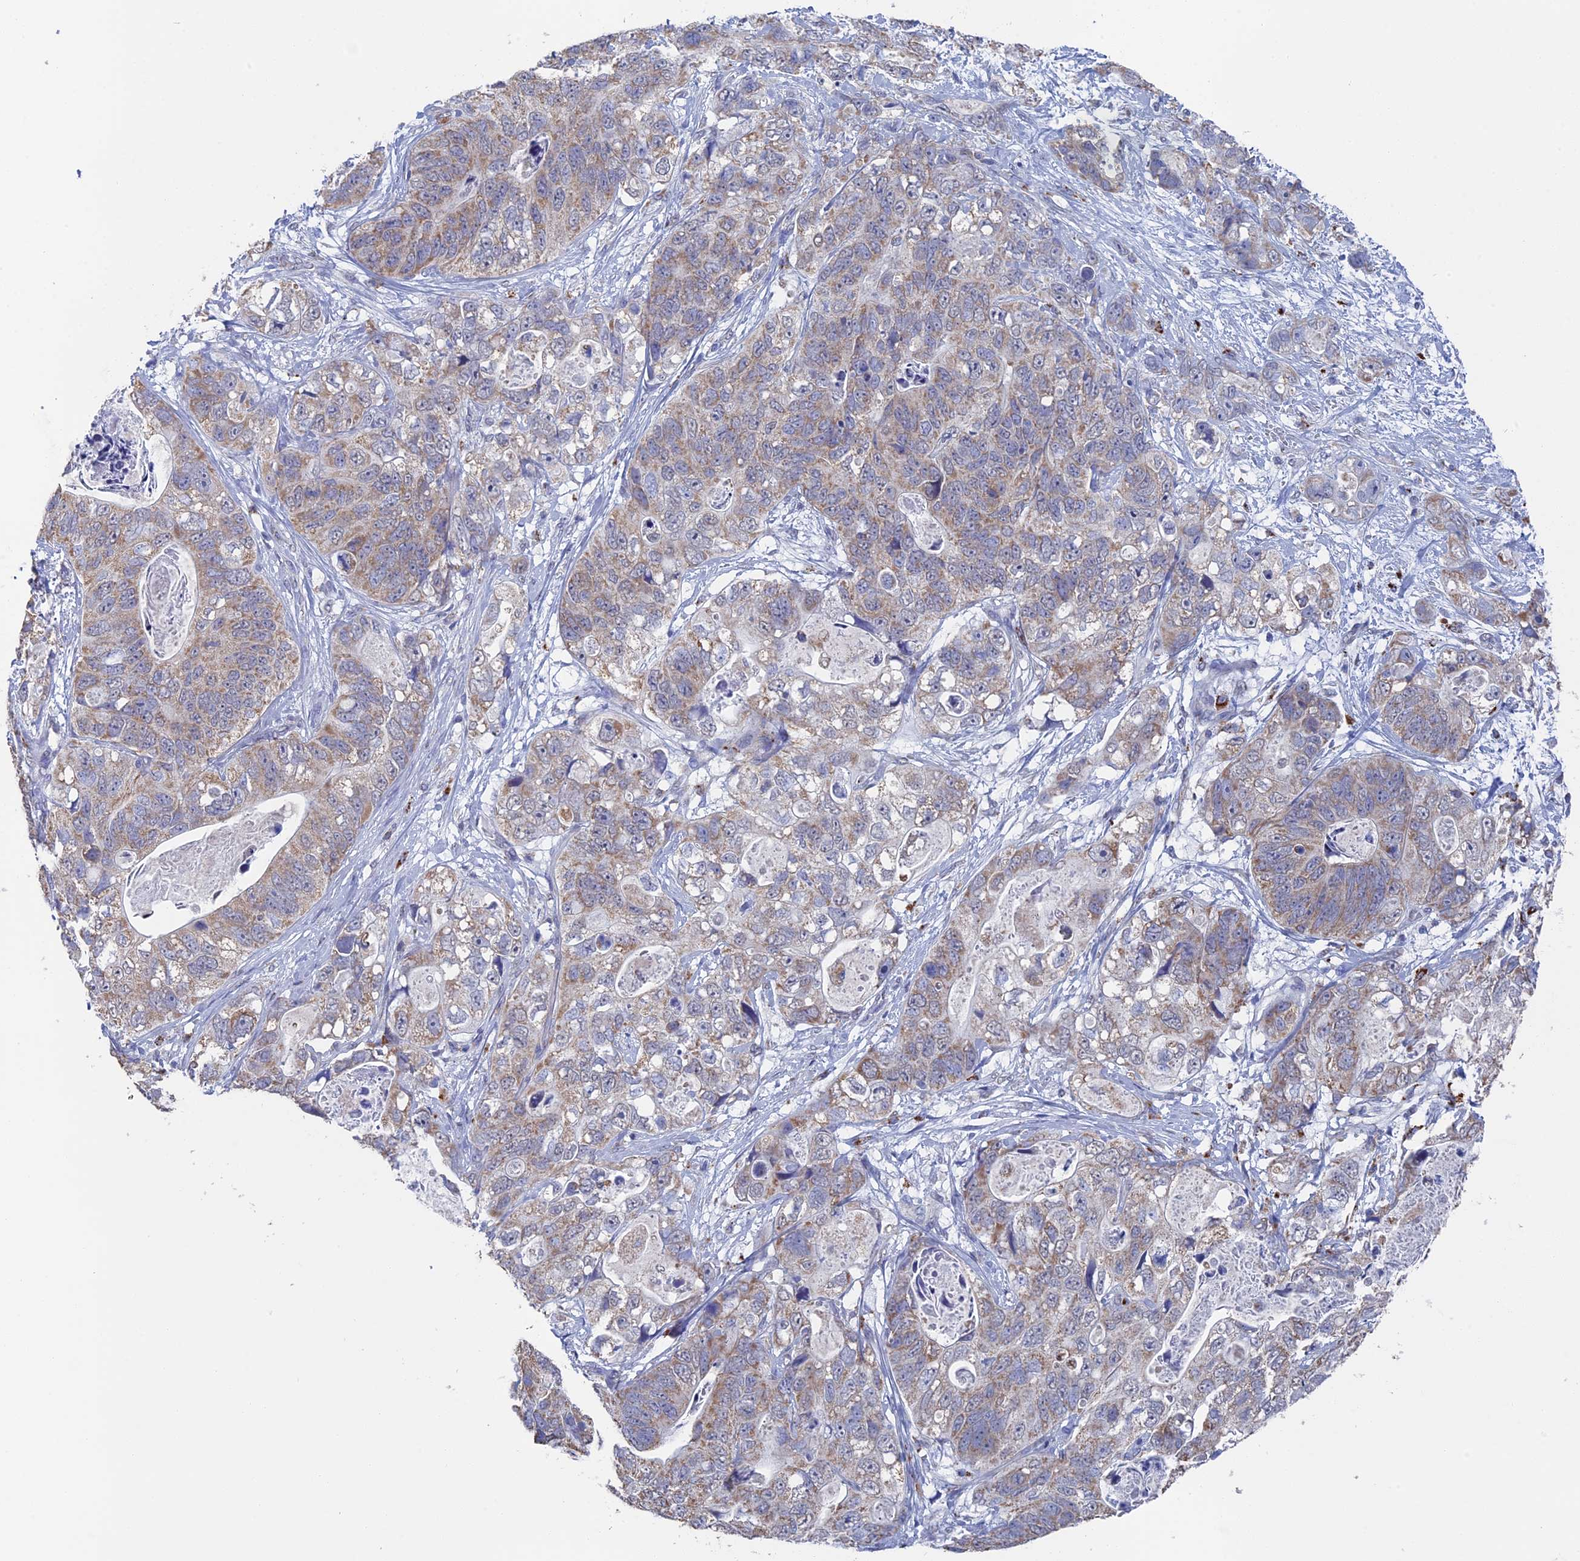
{"staining": {"intensity": "weak", "quantity": "25%-75%", "location": "cytoplasmic/membranous"}, "tissue": "stomach cancer", "cell_type": "Tumor cells", "image_type": "cancer", "snomed": [{"axis": "morphology", "description": "Adenocarcinoma, NOS"}, {"axis": "topography", "description": "Stomach"}], "caption": "A brown stain labels weak cytoplasmic/membranous staining of a protein in stomach adenocarcinoma tumor cells.", "gene": "SMG9", "patient": {"sex": "female", "age": 89}}